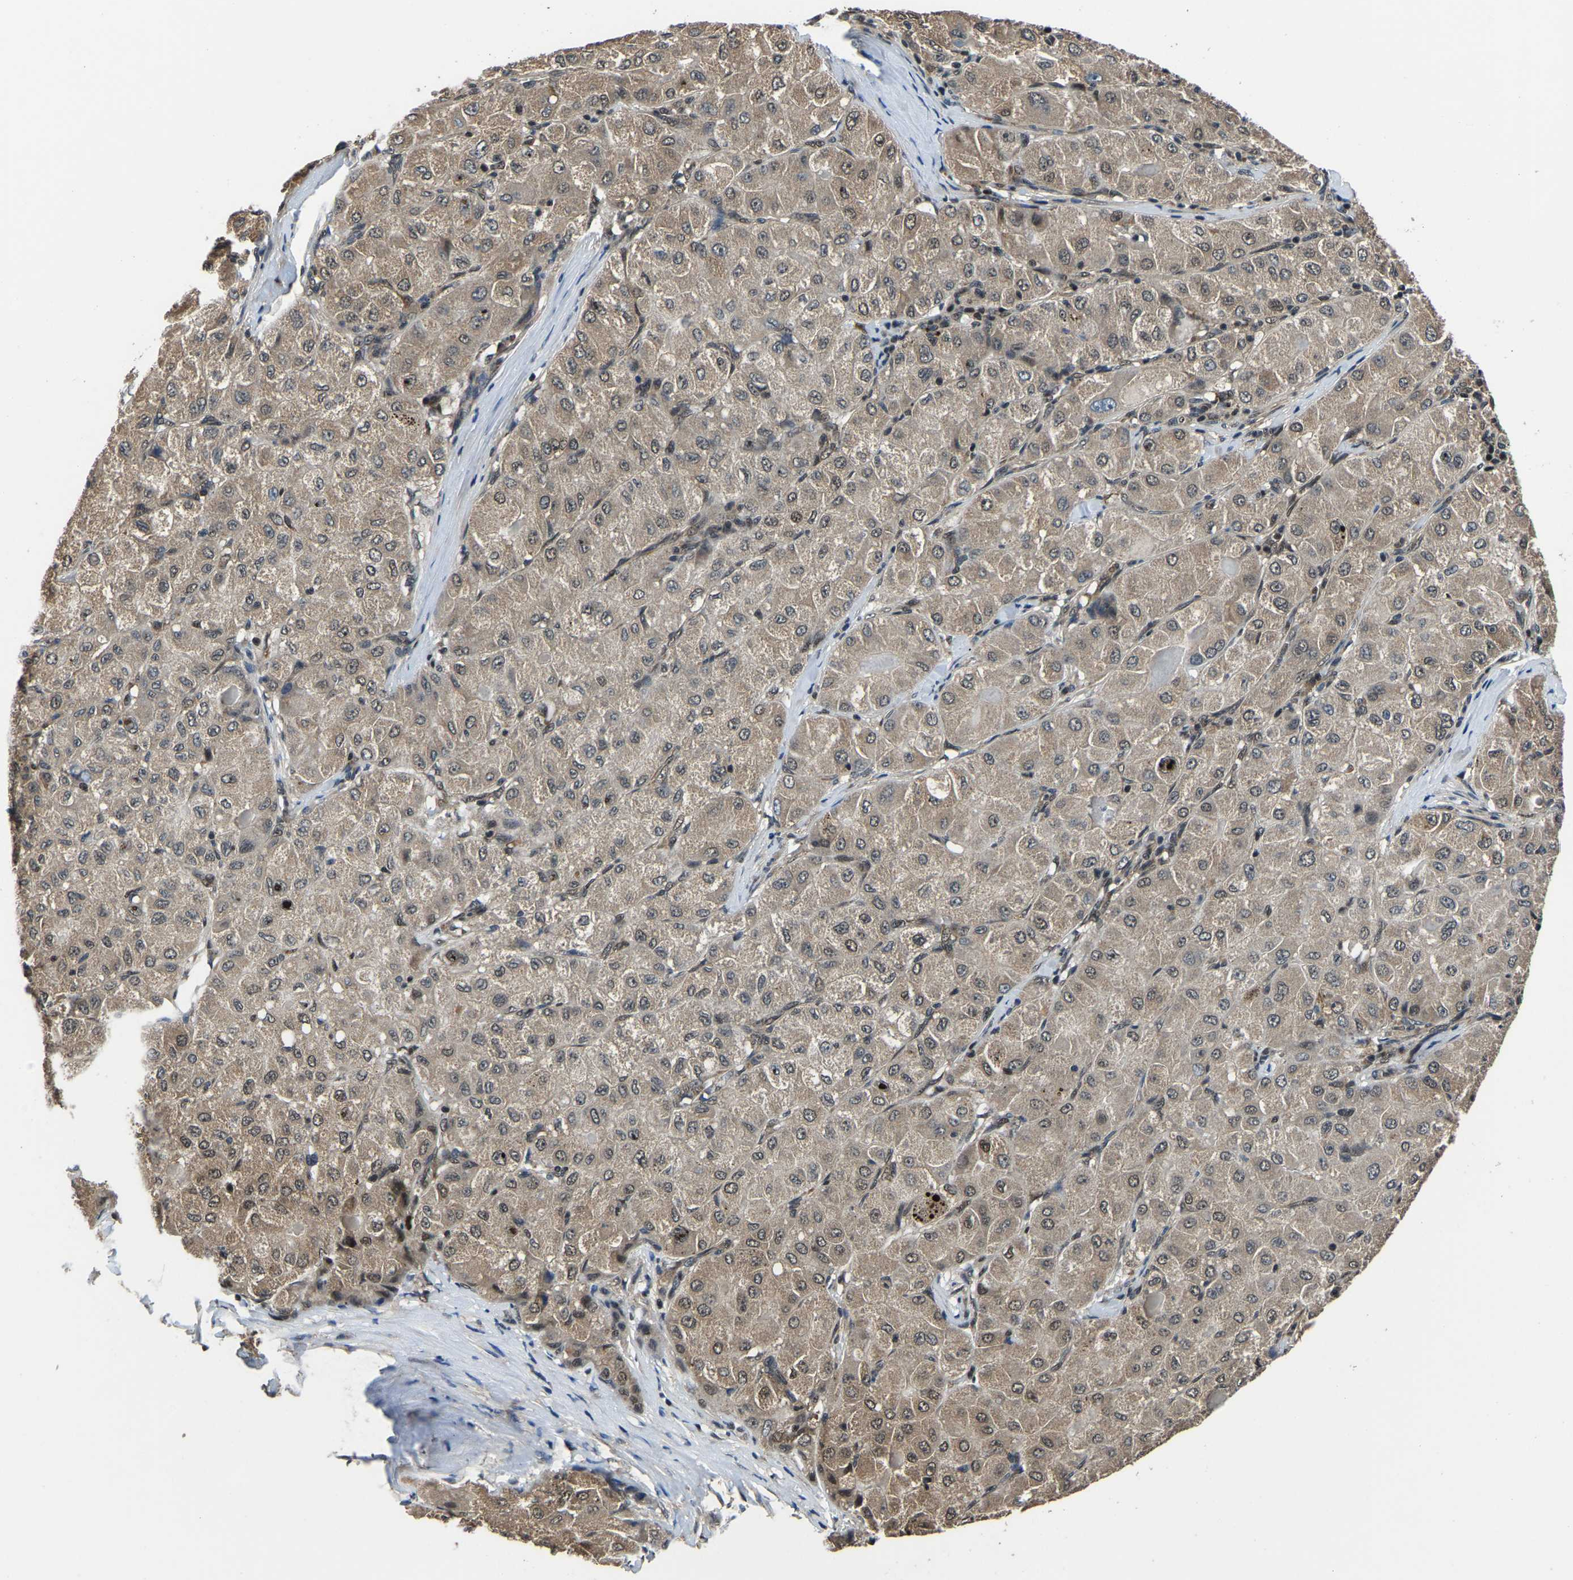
{"staining": {"intensity": "moderate", "quantity": ">75%", "location": "cytoplasmic/membranous,nuclear"}, "tissue": "liver cancer", "cell_type": "Tumor cells", "image_type": "cancer", "snomed": [{"axis": "morphology", "description": "Carcinoma, Hepatocellular, NOS"}, {"axis": "topography", "description": "Liver"}], "caption": "Immunohistochemistry of human liver cancer reveals medium levels of moderate cytoplasmic/membranous and nuclear staining in about >75% of tumor cells.", "gene": "DFFA", "patient": {"sex": "male", "age": 80}}